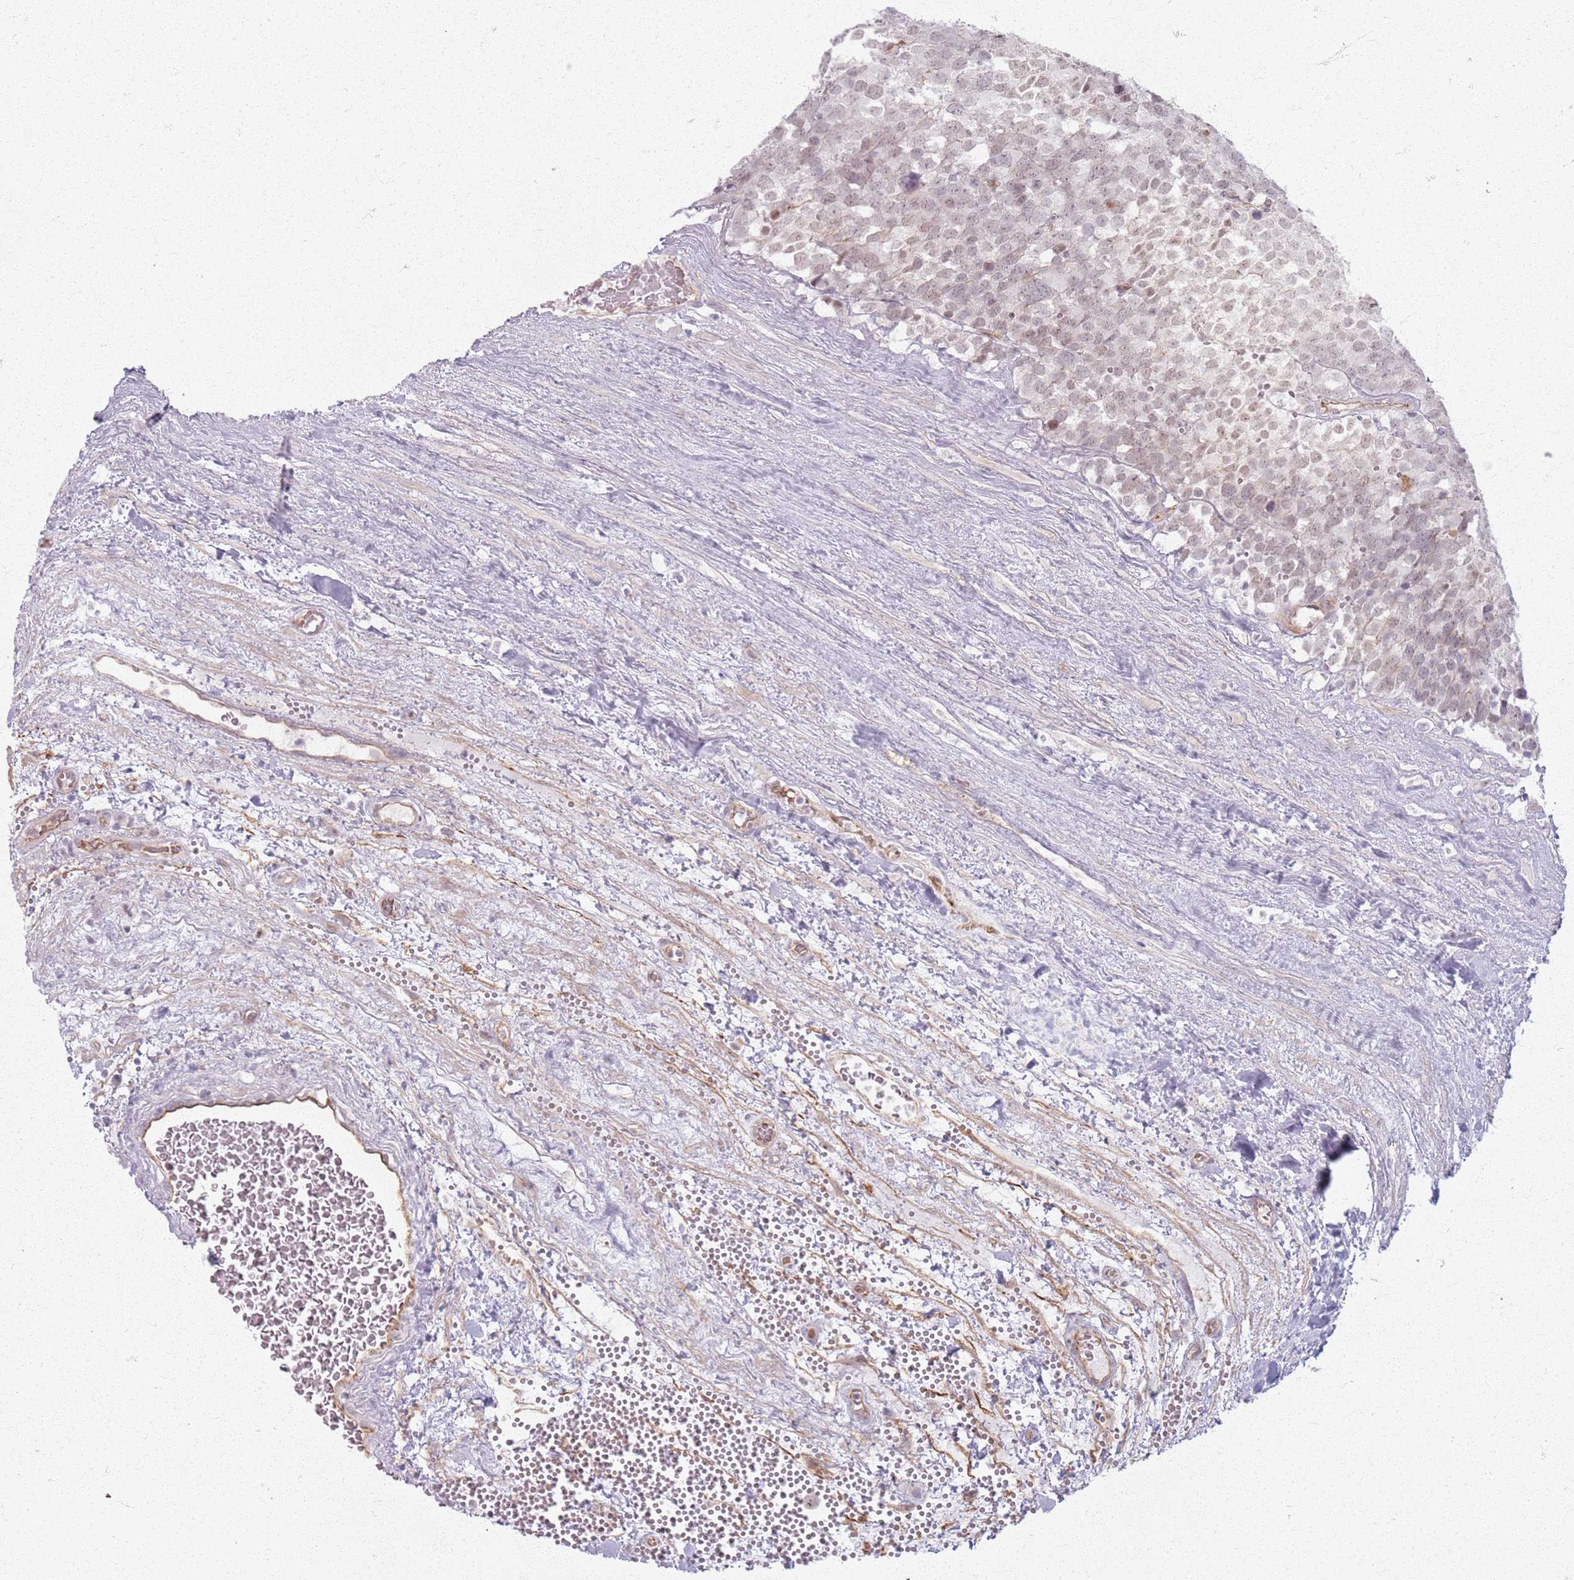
{"staining": {"intensity": "weak", "quantity": "25%-75%", "location": "nuclear"}, "tissue": "testis cancer", "cell_type": "Tumor cells", "image_type": "cancer", "snomed": [{"axis": "morphology", "description": "Seminoma, NOS"}, {"axis": "topography", "description": "Testis"}], "caption": "Human testis cancer (seminoma) stained with a brown dye reveals weak nuclear positive expression in about 25%-75% of tumor cells.", "gene": "KCNA5", "patient": {"sex": "male", "age": 71}}